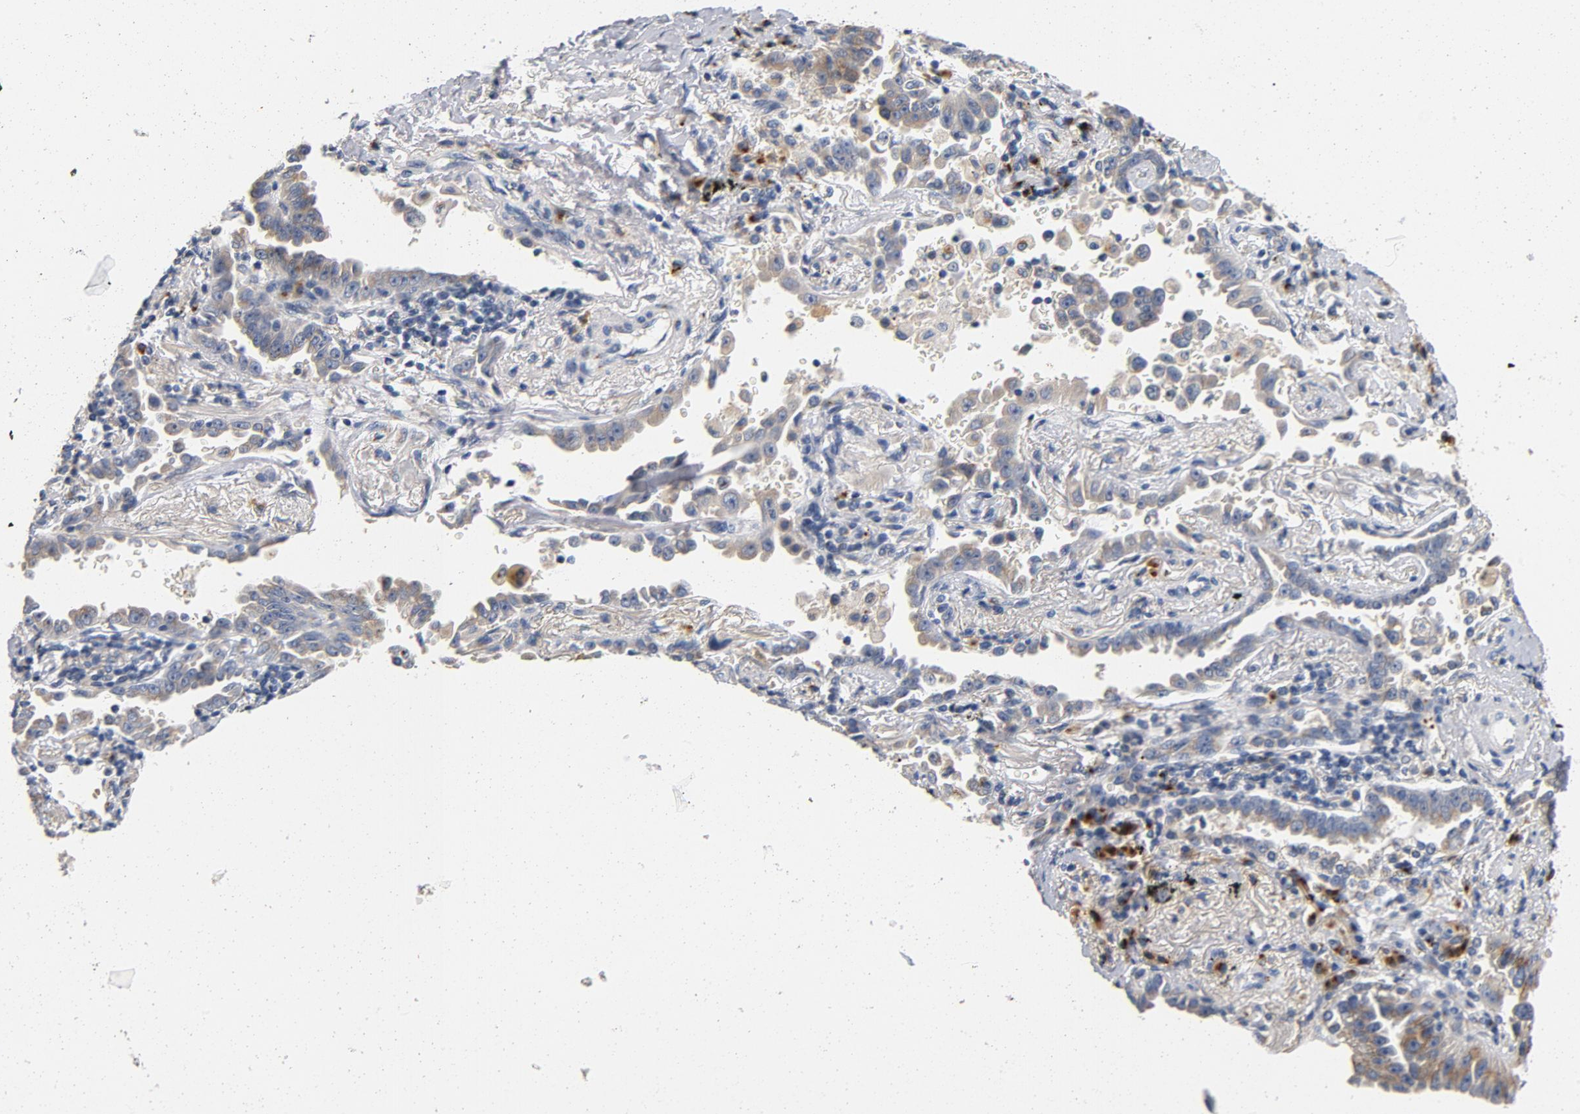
{"staining": {"intensity": "negative", "quantity": "none", "location": "none"}, "tissue": "lung cancer", "cell_type": "Tumor cells", "image_type": "cancer", "snomed": [{"axis": "morphology", "description": "Adenocarcinoma, NOS"}, {"axis": "topography", "description": "Lung"}], "caption": "Human lung cancer stained for a protein using immunohistochemistry reveals no expression in tumor cells.", "gene": "LMAN2", "patient": {"sex": "female", "age": 64}}